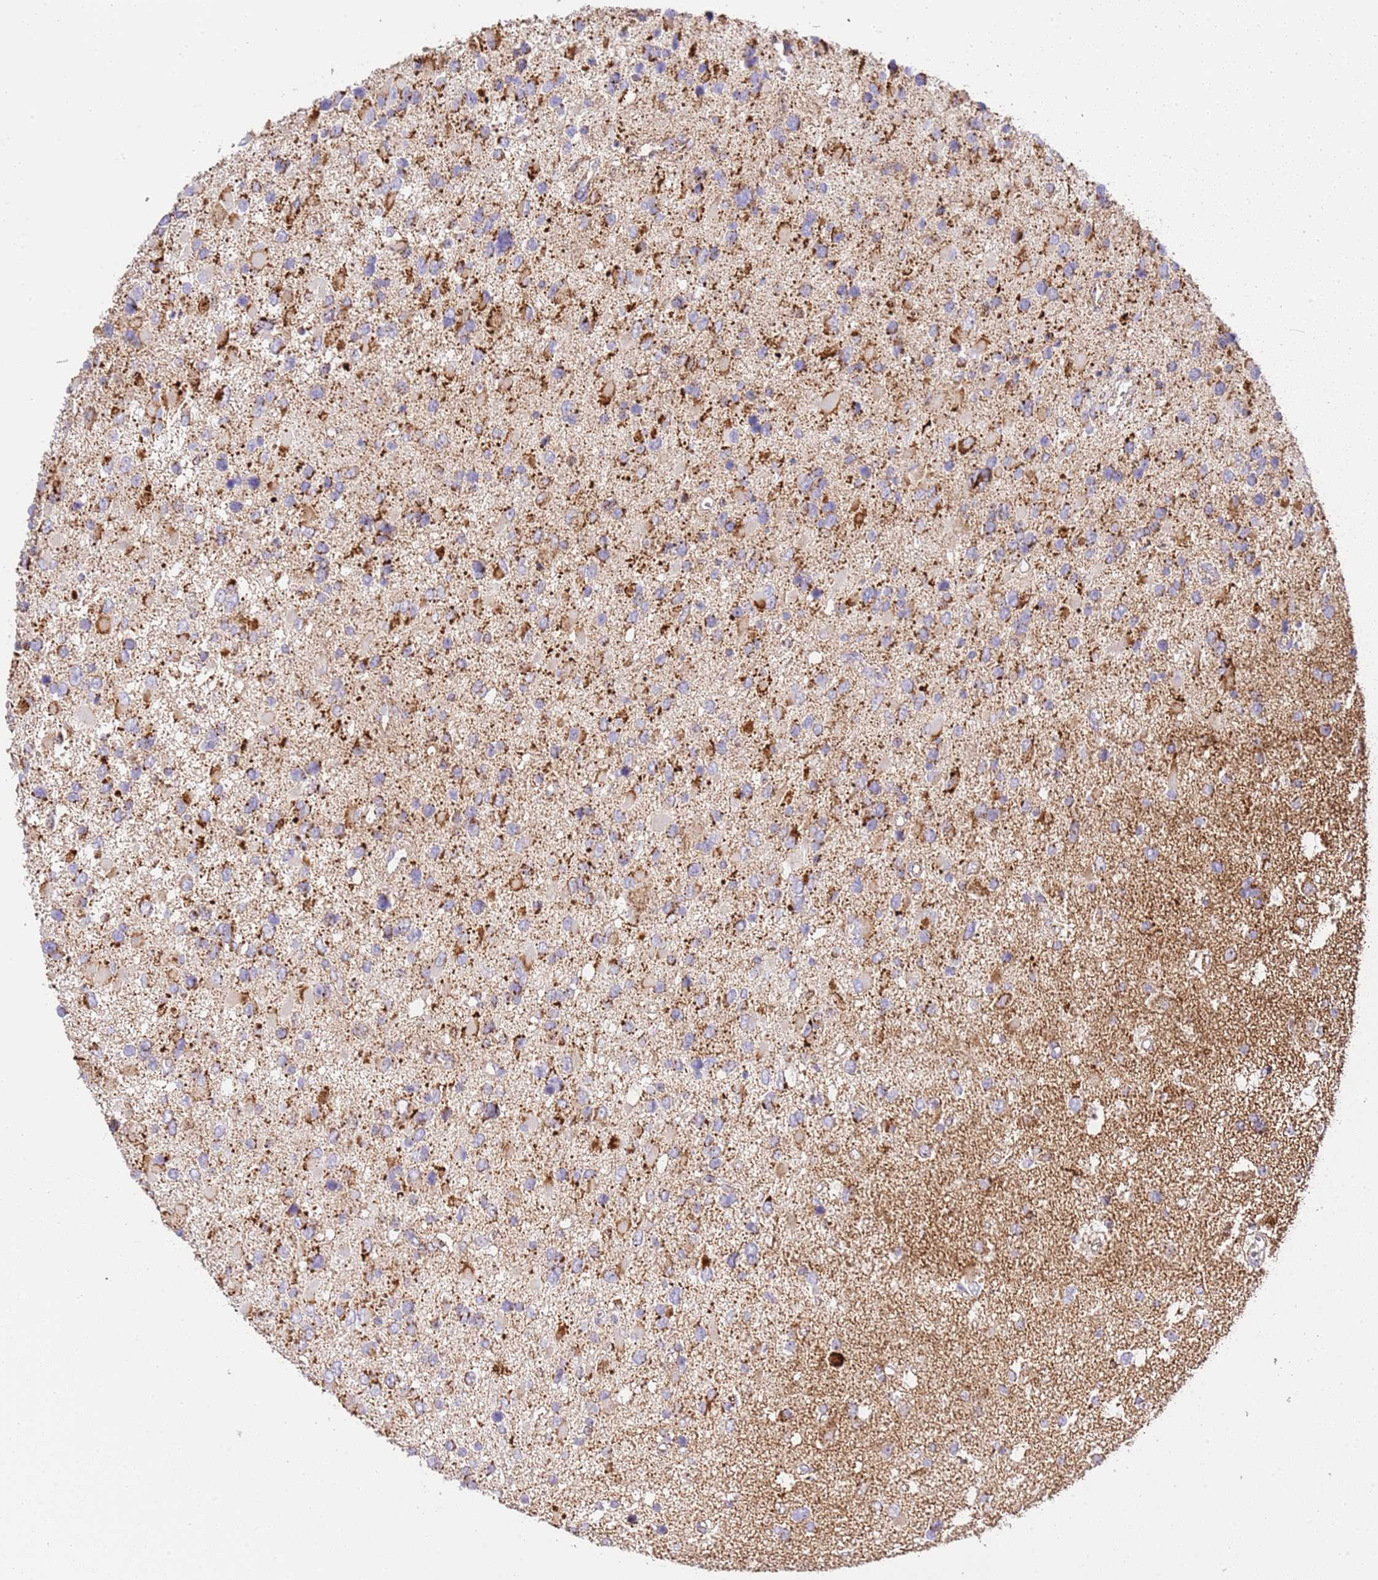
{"staining": {"intensity": "strong", "quantity": "<25%", "location": "cytoplasmic/membranous"}, "tissue": "glioma", "cell_type": "Tumor cells", "image_type": "cancer", "snomed": [{"axis": "morphology", "description": "Glioma, malignant, High grade"}, {"axis": "topography", "description": "Brain"}], "caption": "Protein staining of high-grade glioma (malignant) tissue exhibits strong cytoplasmic/membranous positivity in about <25% of tumor cells. Ihc stains the protein in brown and the nuclei are stained blue.", "gene": "ZBTB39", "patient": {"sex": "male", "age": 53}}